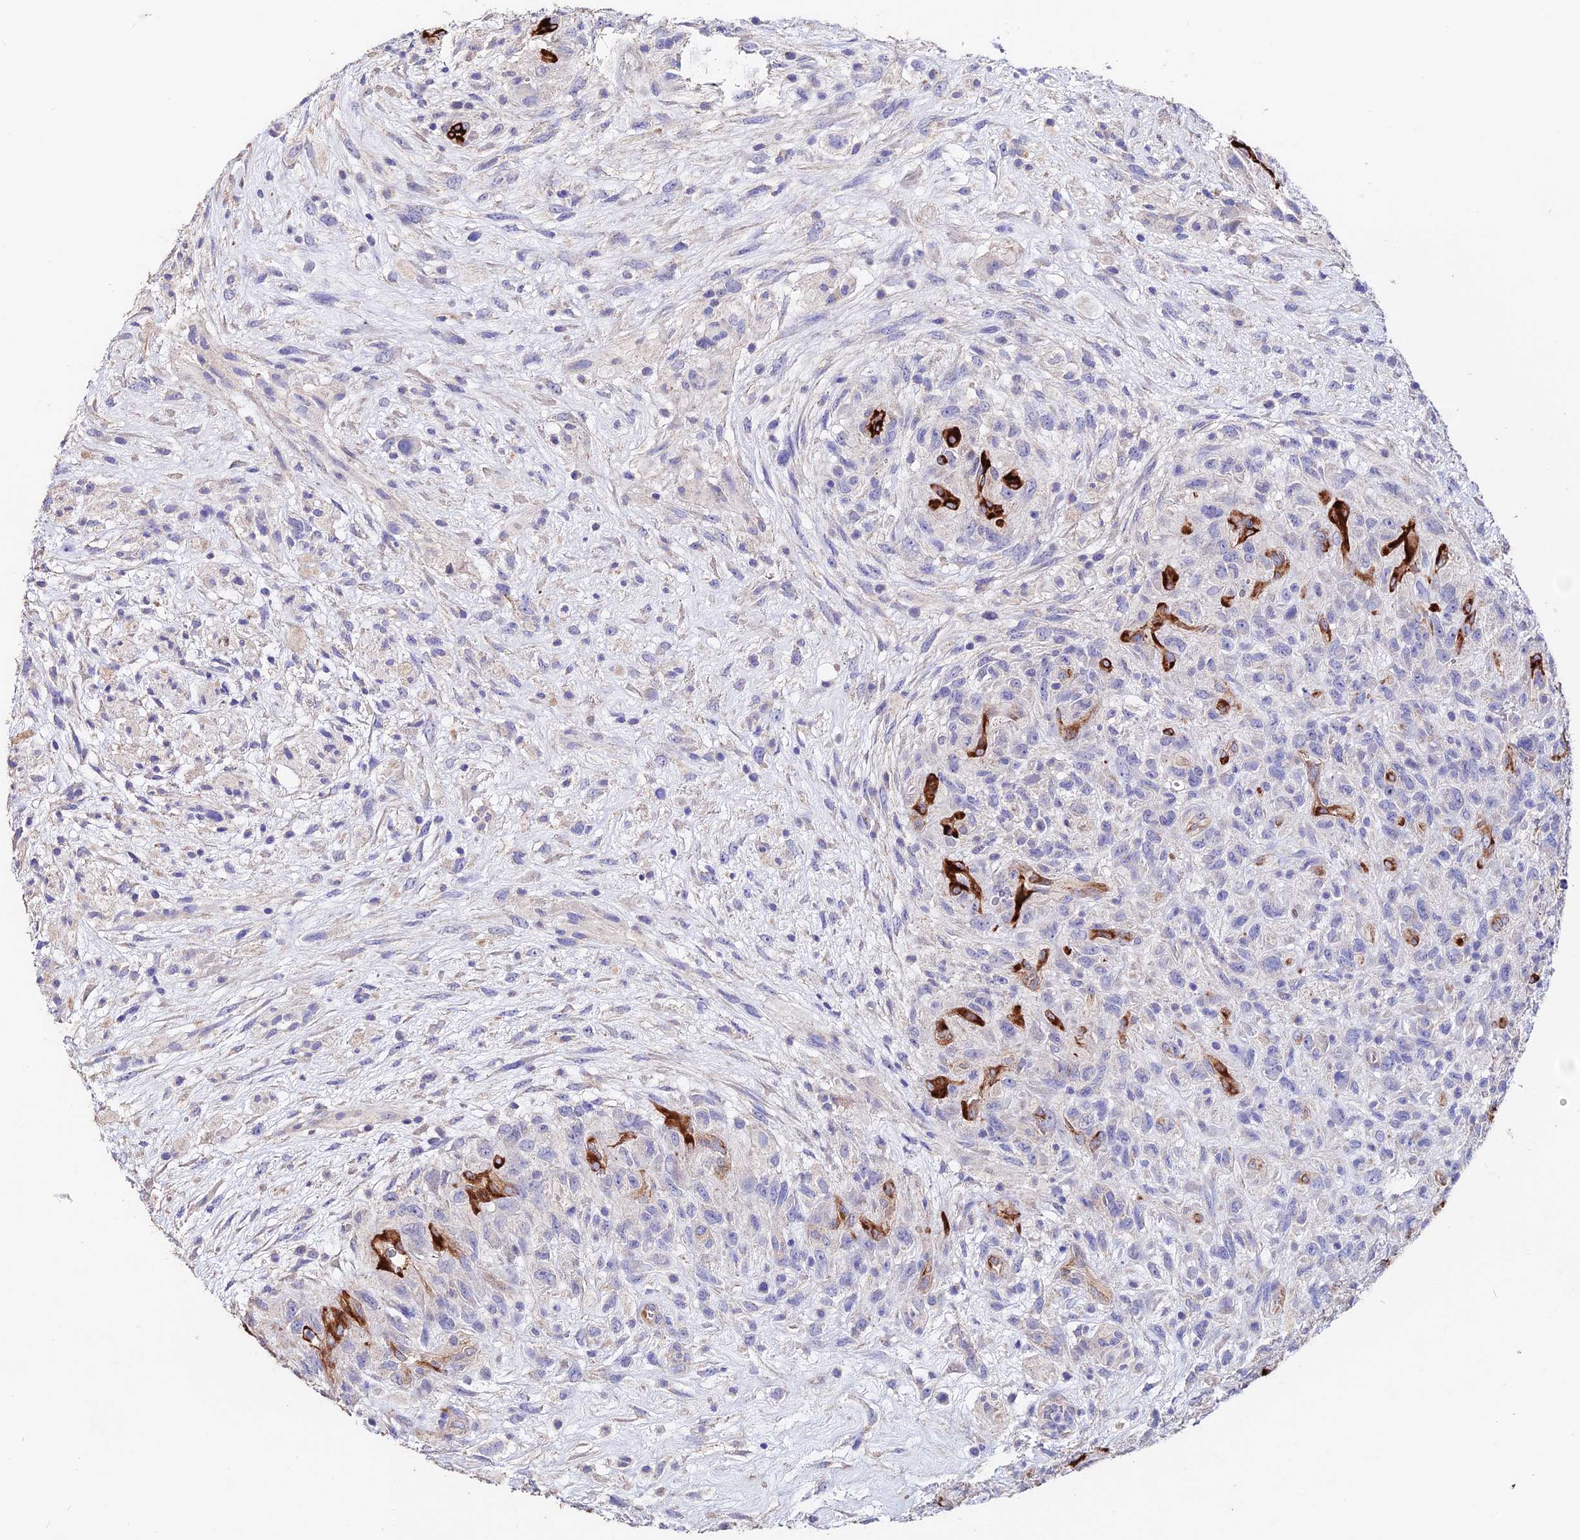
{"staining": {"intensity": "negative", "quantity": "none", "location": "none"}, "tissue": "glioma", "cell_type": "Tumor cells", "image_type": "cancer", "snomed": [{"axis": "morphology", "description": "Glioma, malignant, High grade"}, {"axis": "topography", "description": "Brain"}], "caption": "DAB (3,3'-diaminobenzidine) immunohistochemical staining of glioma exhibits no significant staining in tumor cells.", "gene": "ESM1", "patient": {"sex": "male", "age": 61}}